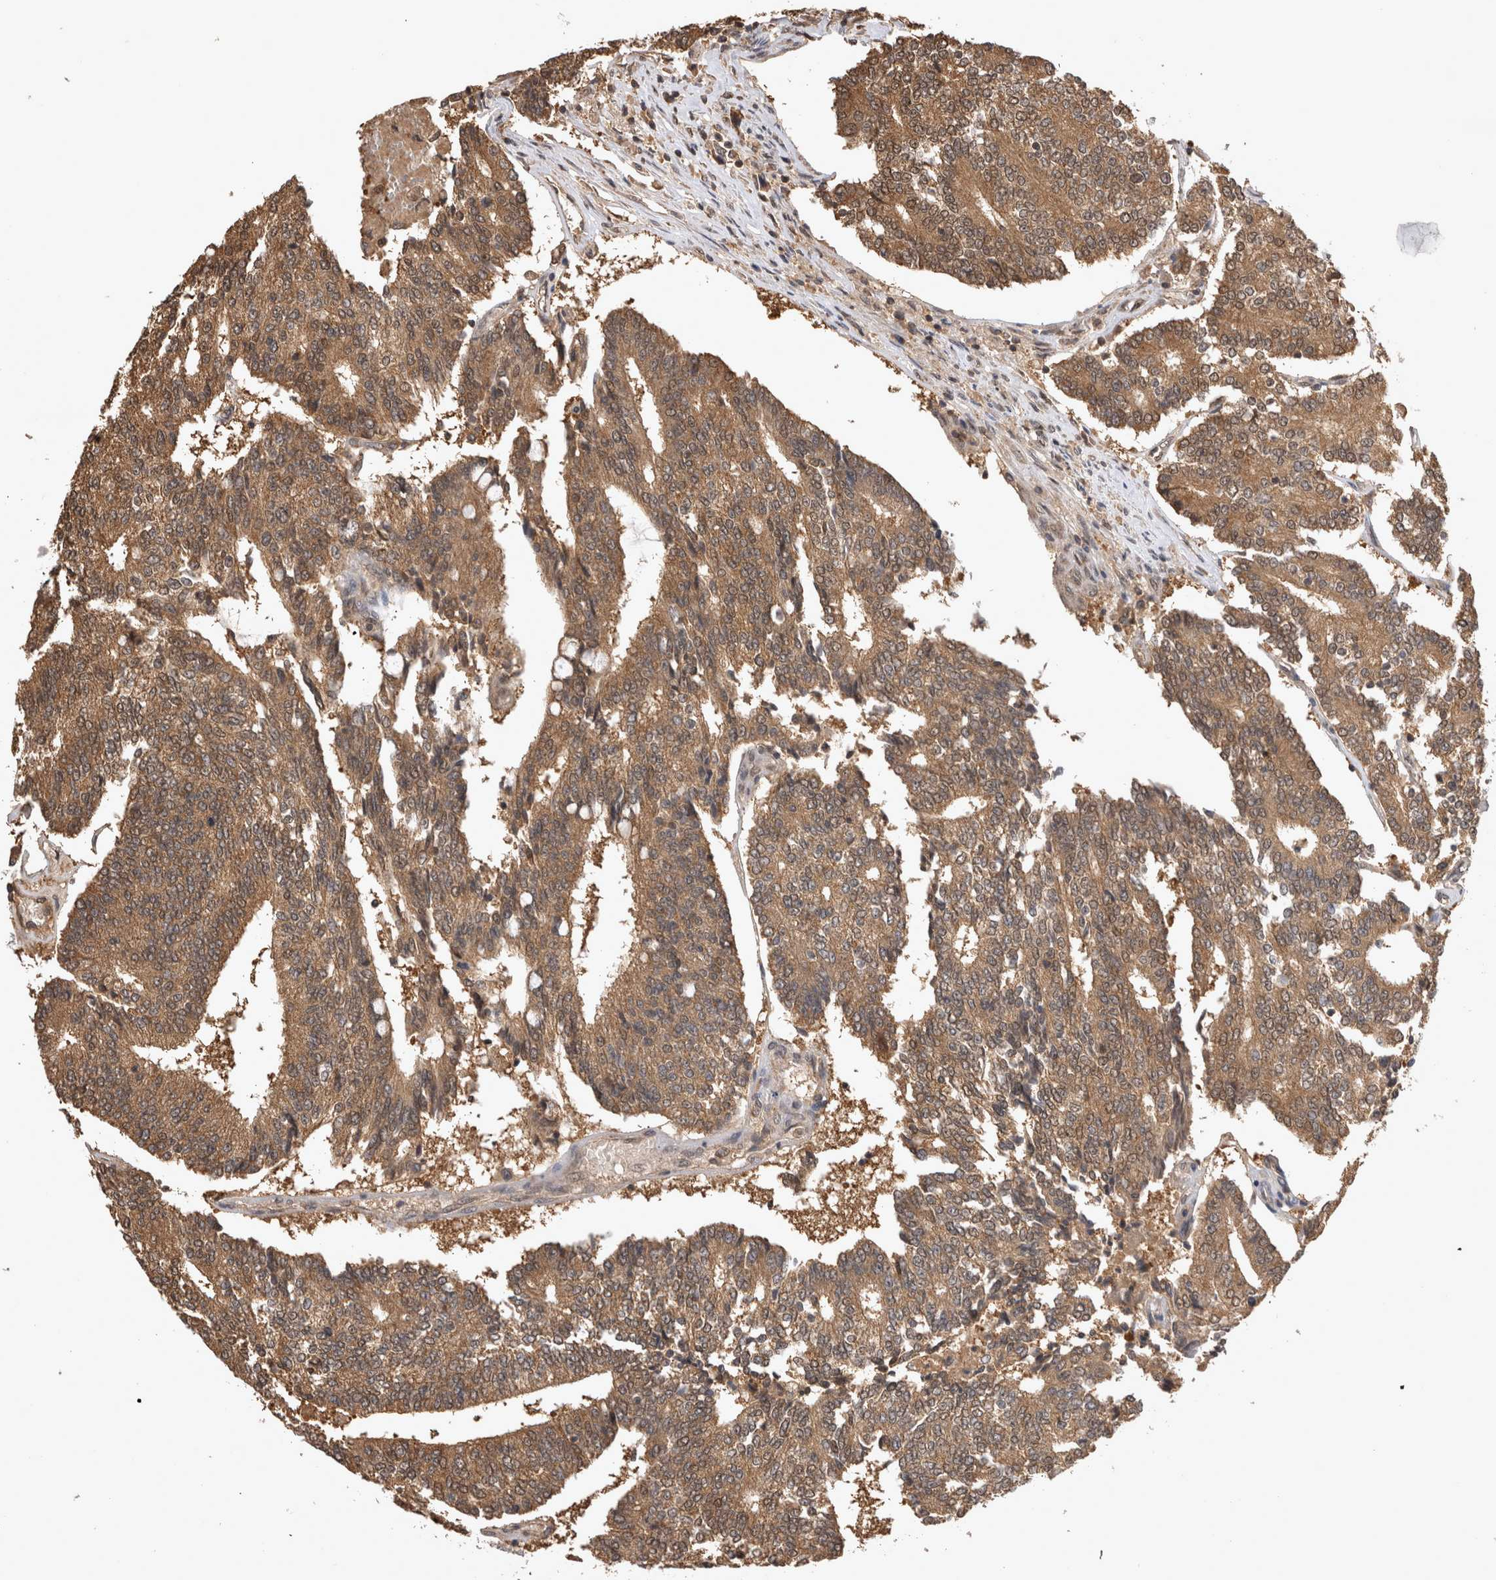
{"staining": {"intensity": "moderate", "quantity": ">75%", "location": "cytoplasmic/membranous"}, "tissue": "prostate cancer", "cell_type": "Tumor cells", "image_type": "cancer", "snomed": [{"axis": "morphology", "description": "Normal tissue, NOS"}, {"axis": "morphology", "description": "Adenocarcinoma, High grade"}, {"axis": "topography", "description": "Prostate"}, {"axis": "topography", "description": "Seminal veicle"}], "caption": "Immunohistochemical staining of human prostate adenocarcinoma (high-grade) exhibits moderate cytoplasmic/membranous protein staining in approximately >75% of tumor cells. Ihc stains the protein in brown and the nuclei are stained blue.", "gene": "PREP", "patient": {"sex": "male", "age": 55}}